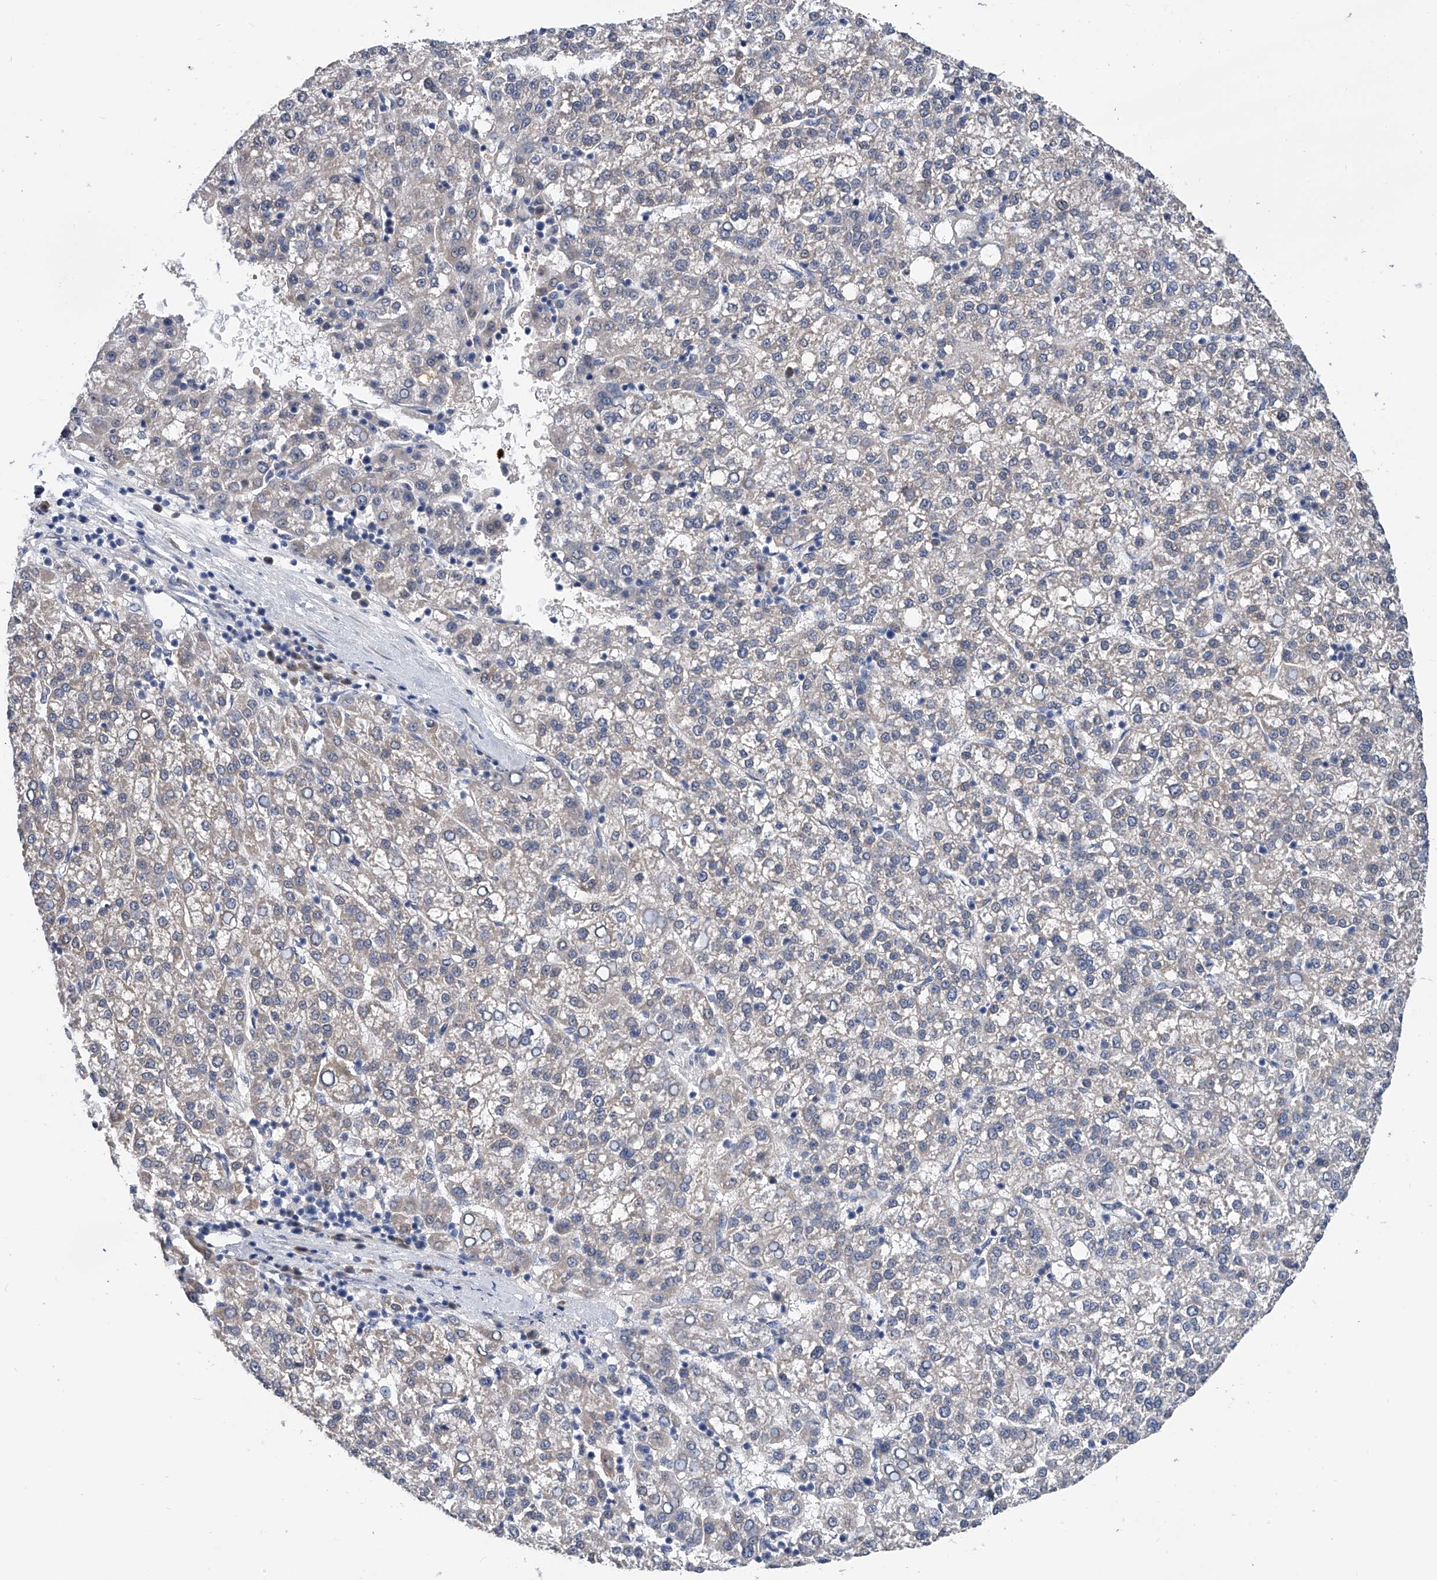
{"staining": {"intensity": "weak", "quantity": "<25%", "location": "cytoplasmic/membranous"}, "tissue": "liver cancer", "cell_type": "Tumor cells", "image_type": "cancer", "snomed": [{"axis": "morphology", "description": "Carcinoma, Hepatocellular, NOS"}, {"axis": "topography", "description": "Liver"}], "caption": "Human liver hepatocellular carcinoma stained for a protein using IHC displays no expression in tumor cells.", "gene": "PGM3", "patient": {"sex": "female", "age": 58}}